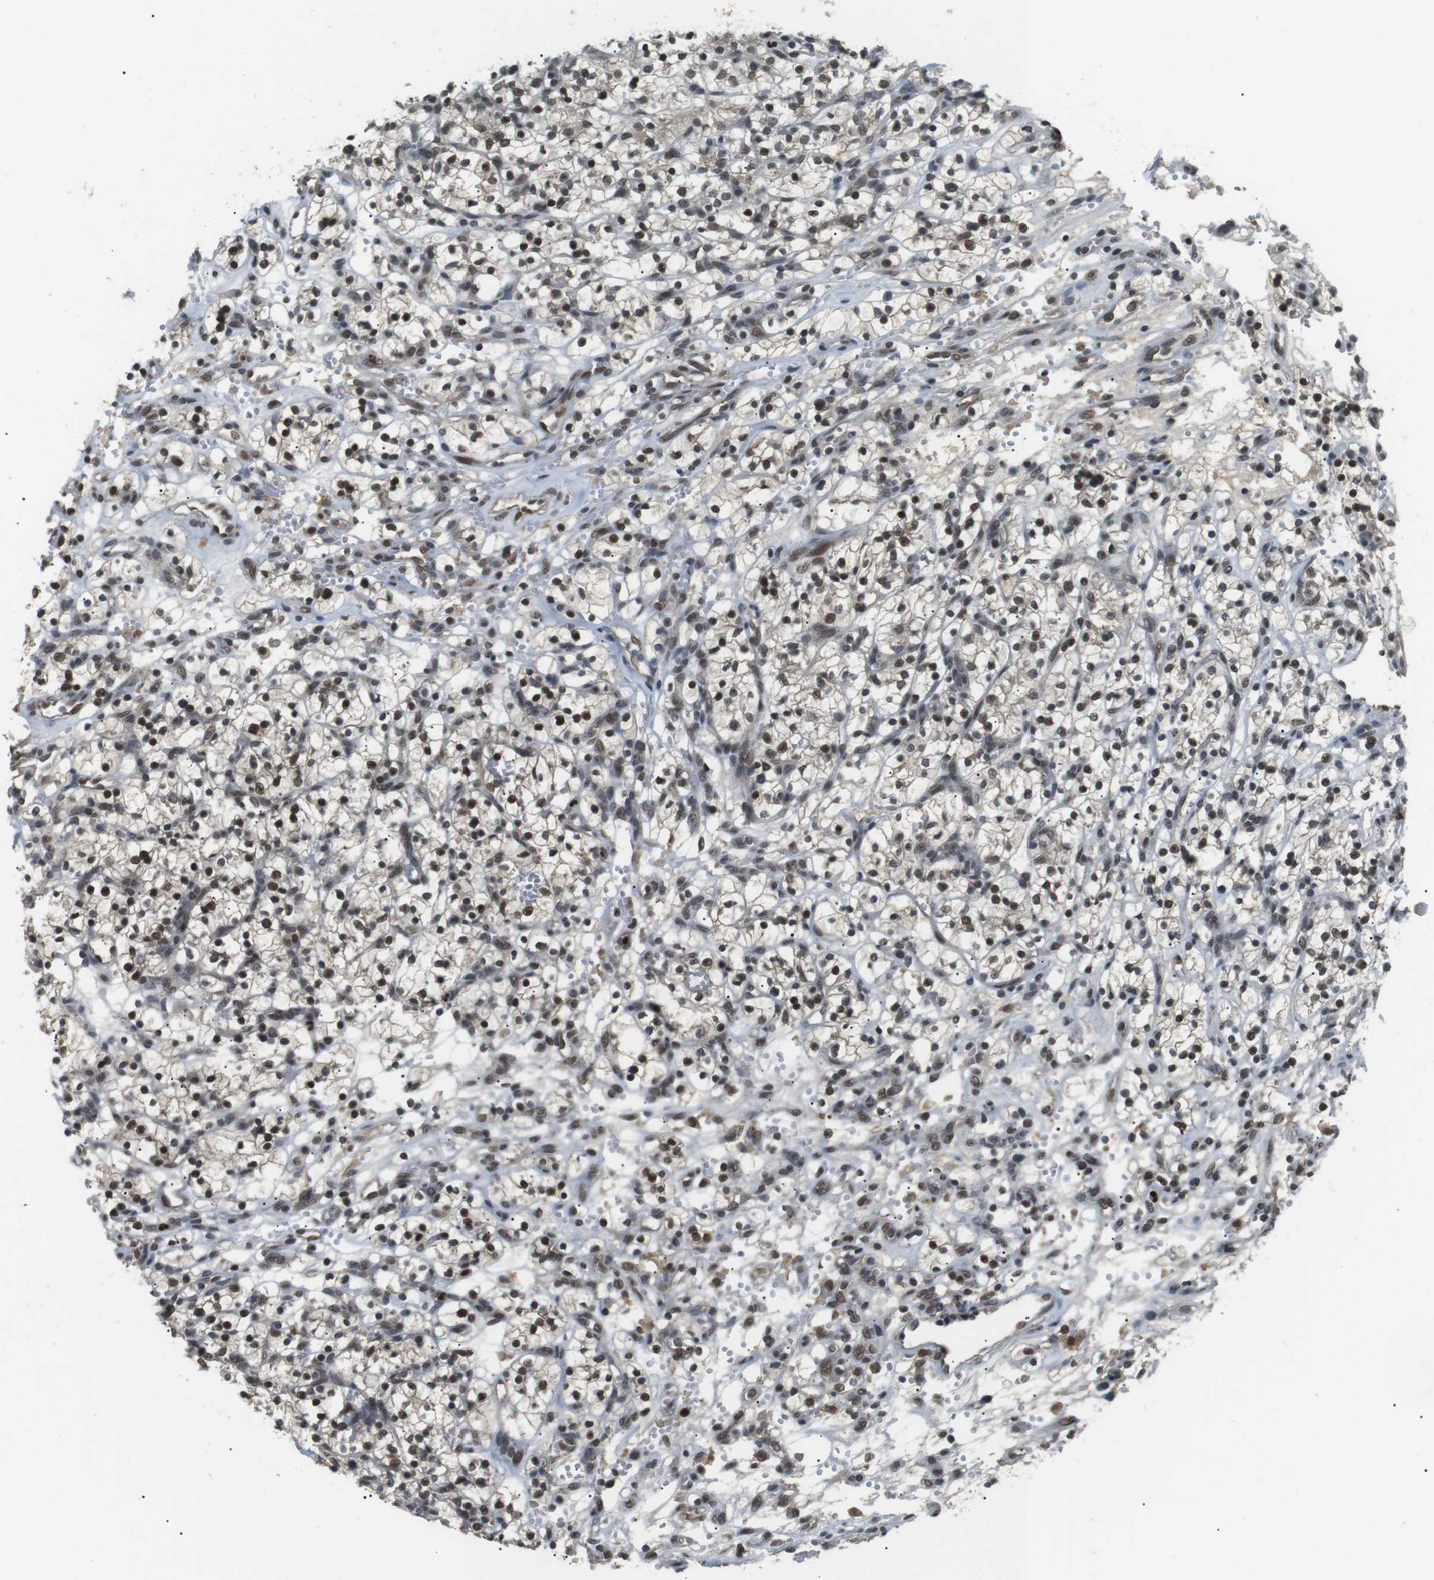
{"staining": {"intensity": "moderate", "quantity": ">75%", "location": "nuclear"}, "tissue": "renal cancer", "cell_type": "Tumor cells", "image_type": "cancer", "snomed": [{"axis": "morphology", "description": "Adenocarcinoma, NOS"}, {"axis": "topography", "description": "Kidney"}], "caption": "The micrograph demonstrates staining of renal cancer (adenocarcinoma), revealing moderate nuclear protein positivity (brown color) within tumor cells. (Stains: DAB (3,3'-diaminobenzidine) in brown, nuclei in blue, Microscopy: brightfield microscopy at high magnification).", "gene": "ORAI3", "patient": {"sex": "female", "age": 57}}